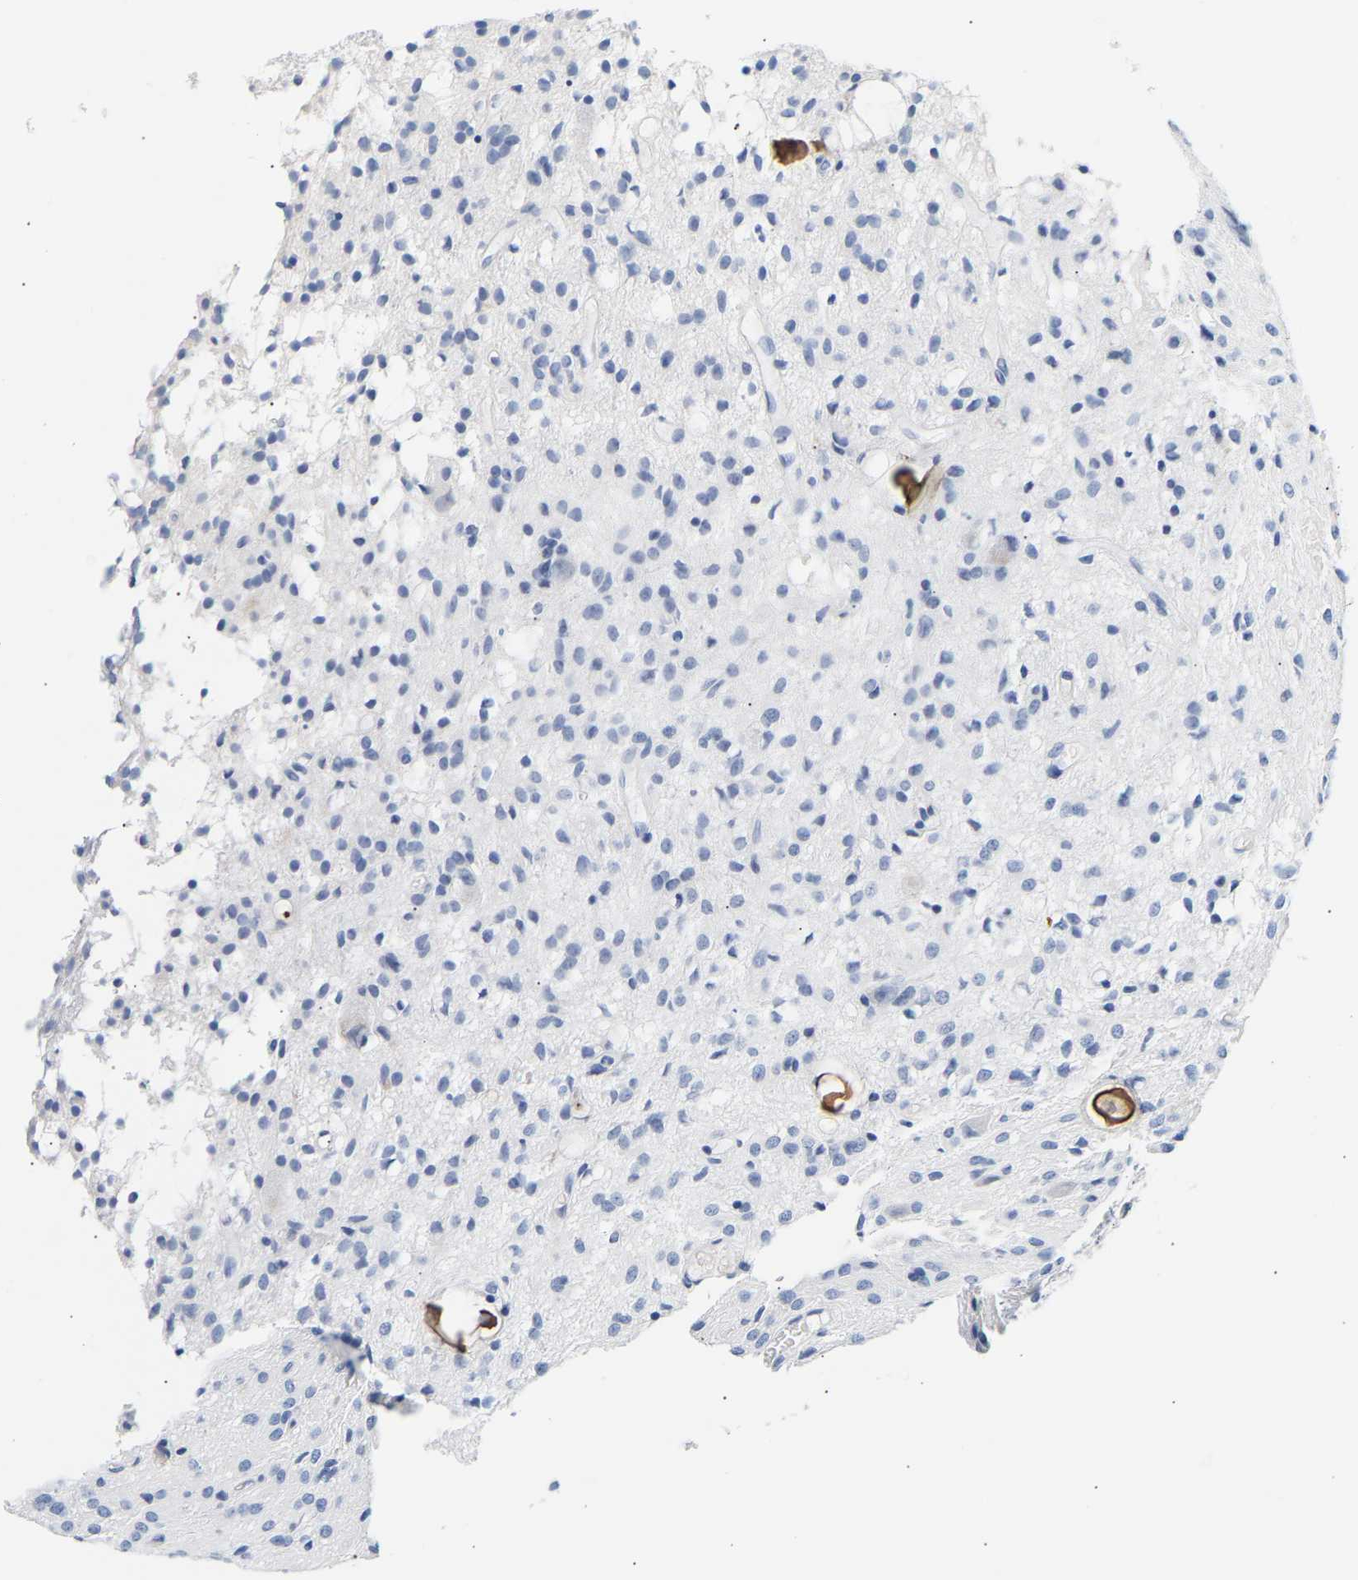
{"staining": {"intensity": "negative", "quantity": "none", "location": "none"}, "tissue": "glioma", "cell_type": "Tumor cells", "image_type": "cancer", "snomed": [{"axis": "morphology", "description": "Glioma, malignant, High grade"}, {"axis": "topography", "description": "Brain"}], "caption": "There is no significant positivity in tumor cells of glioma.", "gene": "SPINK2", "patient": {"sex": "female", "age": 59}}